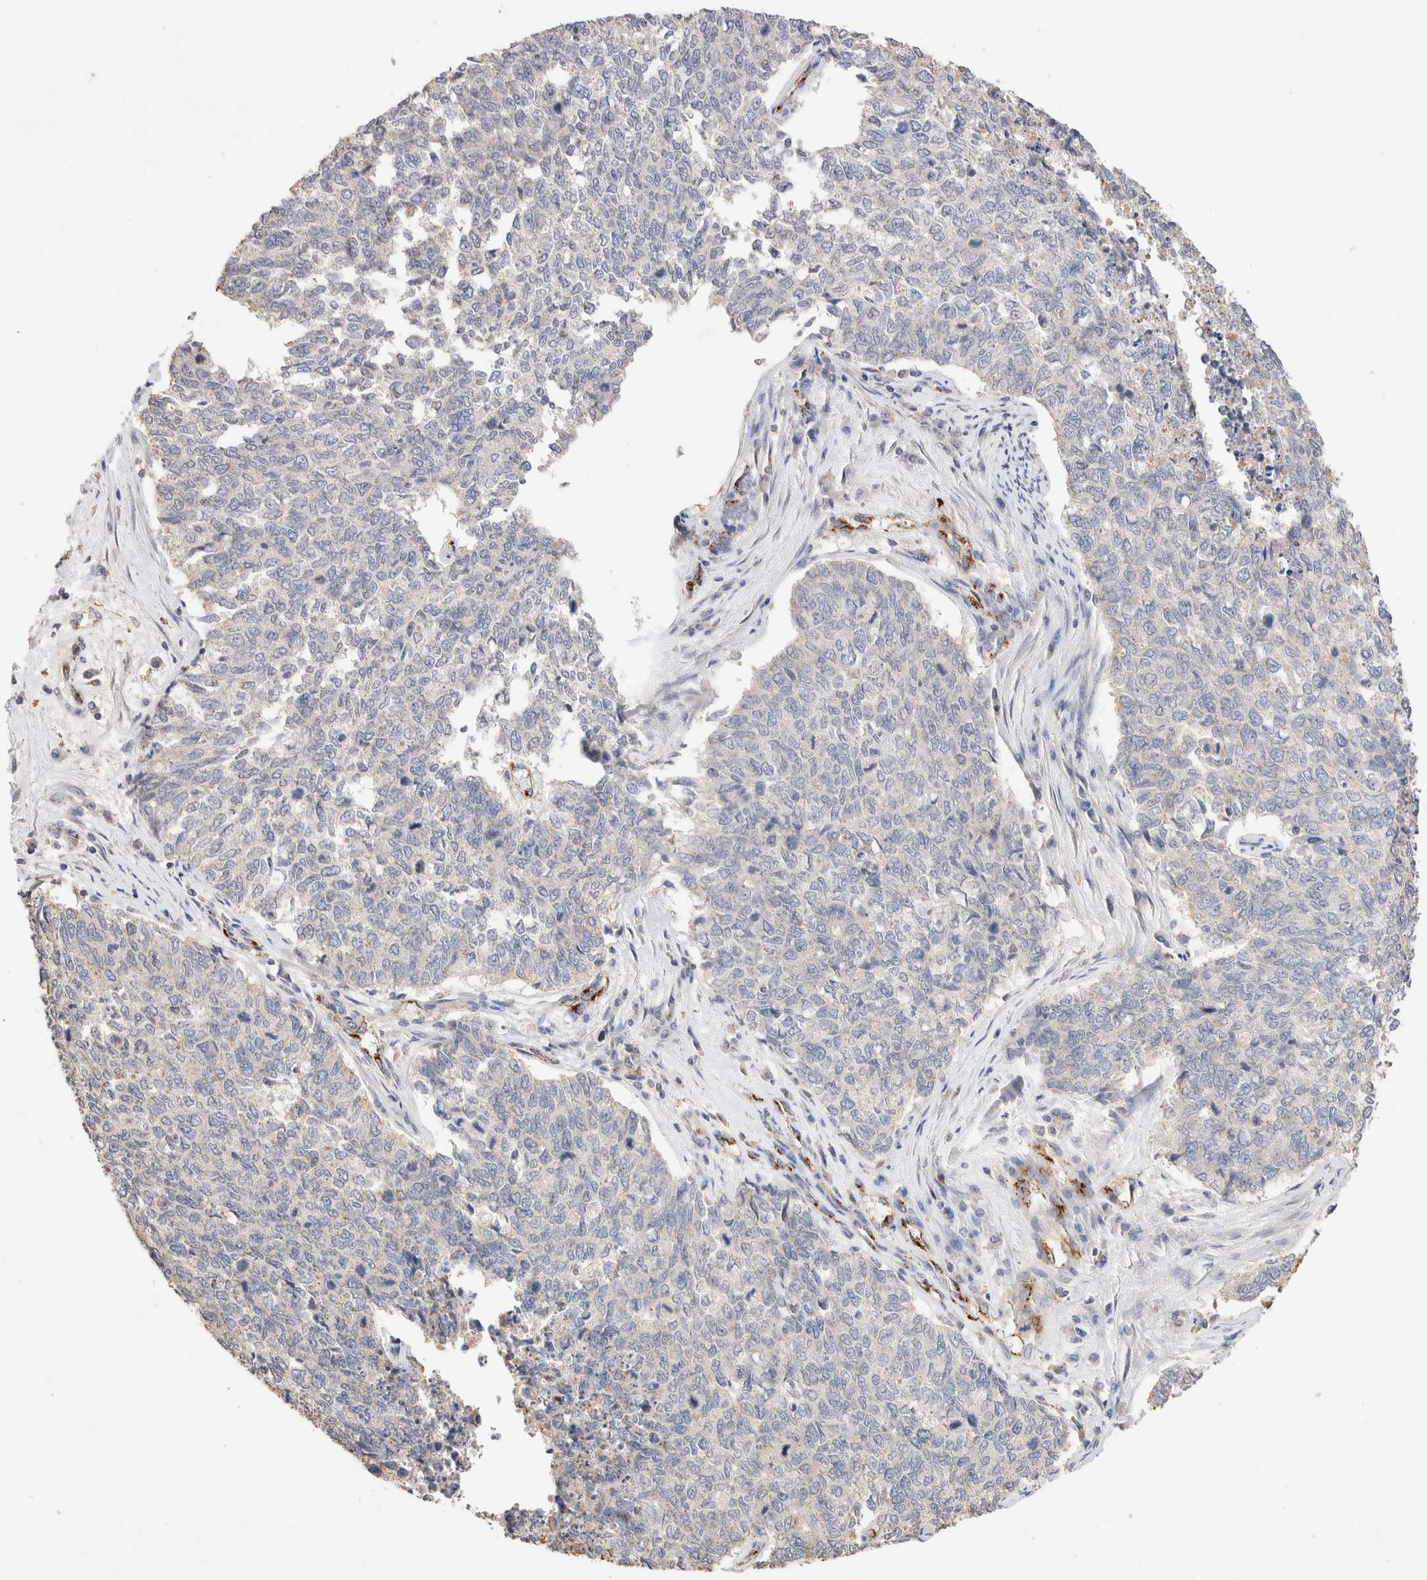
{"staining": {"intensity": "negative", "quantity": "none", "location": "none"}, "tissue": "cervical cancer", "cell_type": "Tumor cells", "image_type": "cancer", "snomed": [{"axis": "morphology", "description": "Squamous cell carcinoma, NOS"}, {"axis": "topography", "description": "Cervix"}], "caption": "Tumor cells are negative for brown protein staining in squamous cell carcinoma (cervical).", "gene": "NSMAF", "patient": {"sex": "female", "age": 63}}